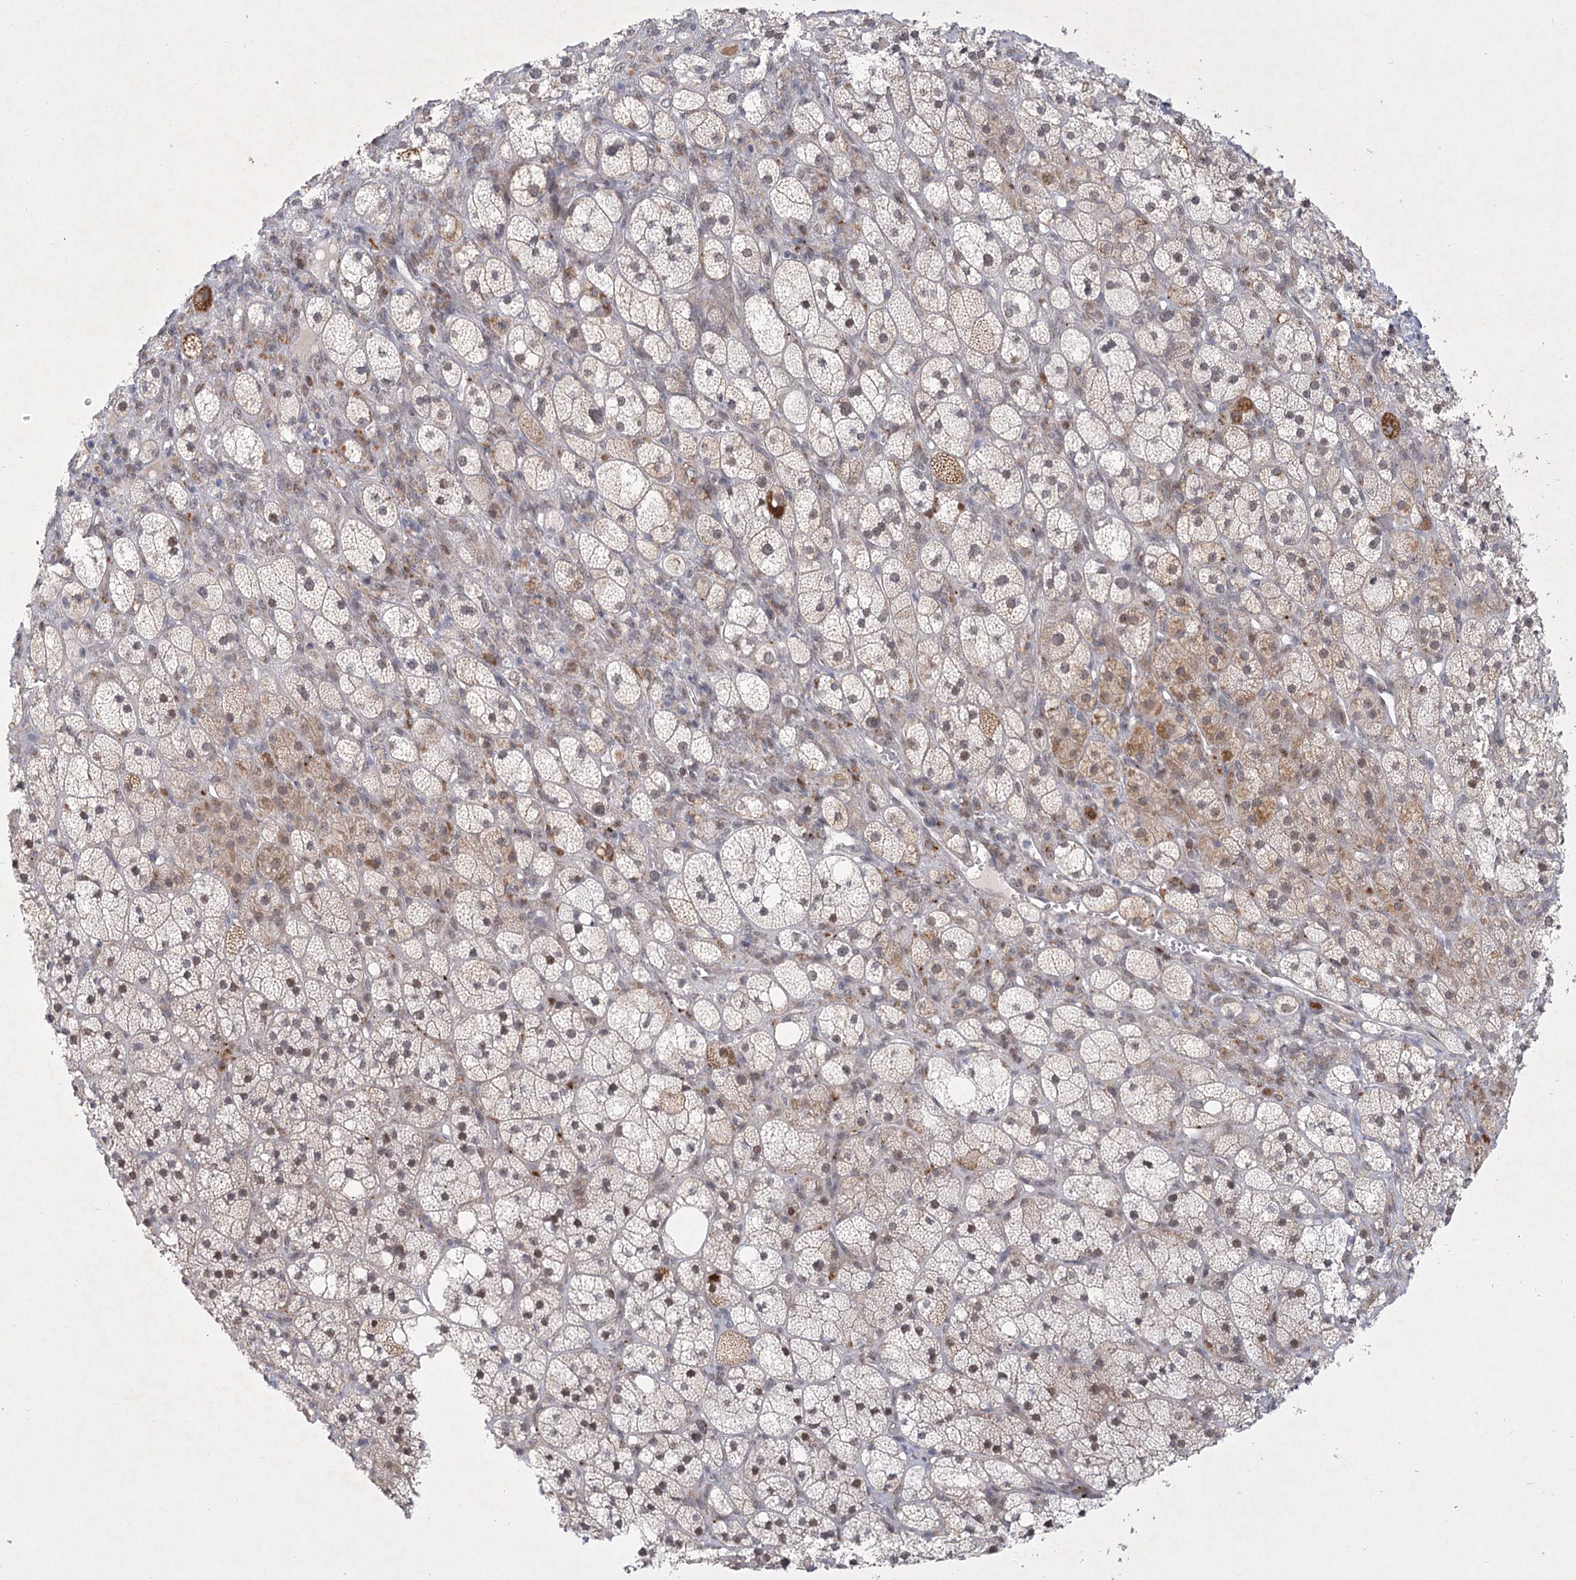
{"staining": {"intensity": "moderate", "quantity": "25%-75%", "location": "cytoplasmic/membranous,nuclear"}, "tissue": "adrenal gland", "cell_type": "Glandular cells", "image_type": "normal", "snomed": [{"axis": "morphology", "description": "Normal tissue, NOS"}, {"axis": "topography", "description": "Adrenal gland"}], "caption": "Protein staining of normal adrenal gland exhibits moderate cytoplasmic/membranous,nuclear staining in about 25%-75% of glandular cells. Nuclei are stained in blue.", "gene": "CIB4", "patient": {"sex": "male", "age": 61}}